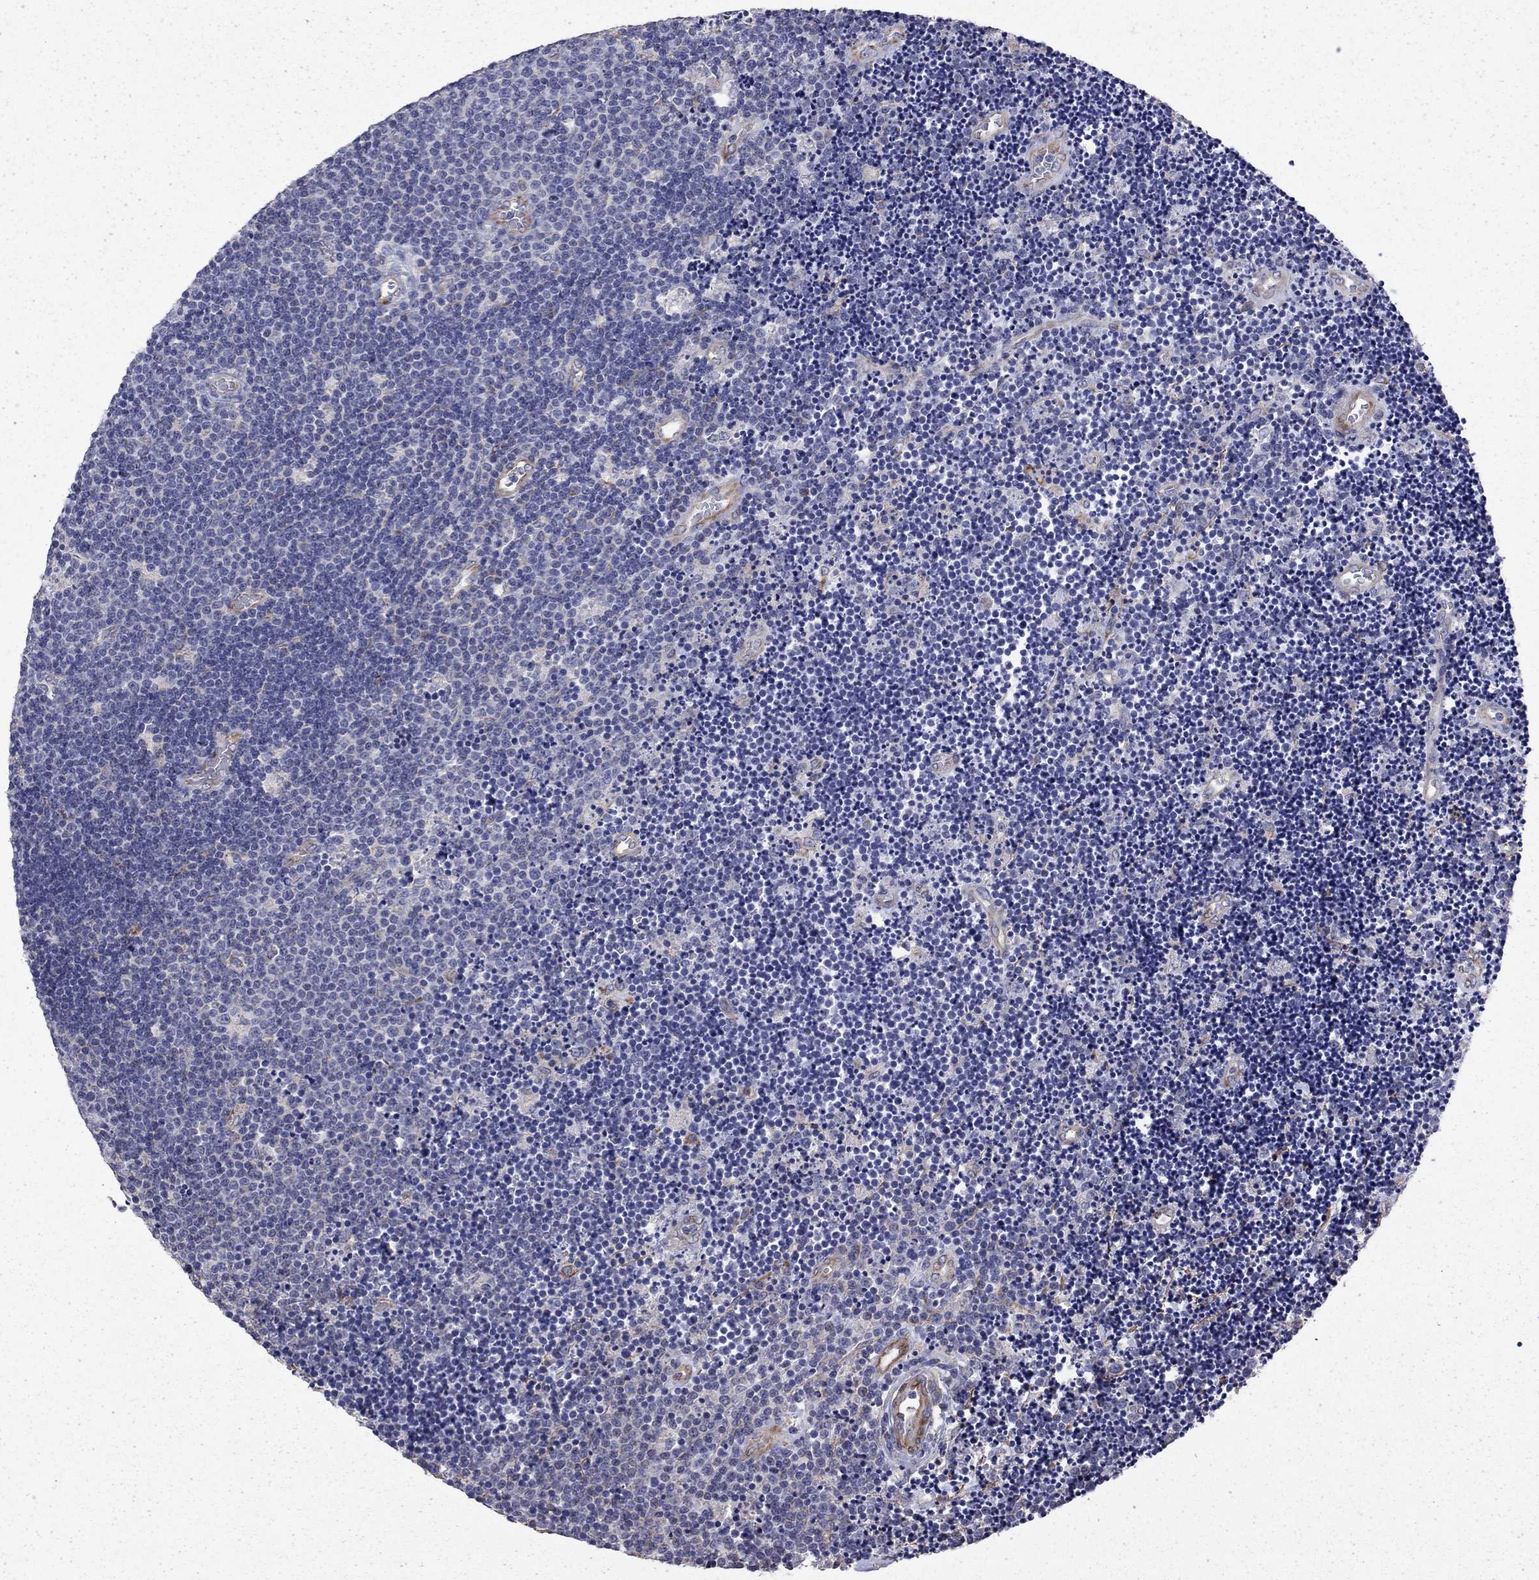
{"staining": {"intensity": "negative", "quantity": "none", "location": "none"}, "tissue": "lymphoma", "cell_type": "Tumor cells", "image_type": "cancer", "snomed": [{"axis": "morphology", "description": "Malignant lymphoma, non-Hodgkin's type, Low grade"}, {"axis": "topography", "description": "Brain"}], "caption": "IHC micrograph of human low-grade malignant lymphoma, non-Hodgkin's type stained for a protein (brown), which exhibits no staining in tumor cells.", "gene": "DTNA", "patient": {"sex": "female", "age": 66}}